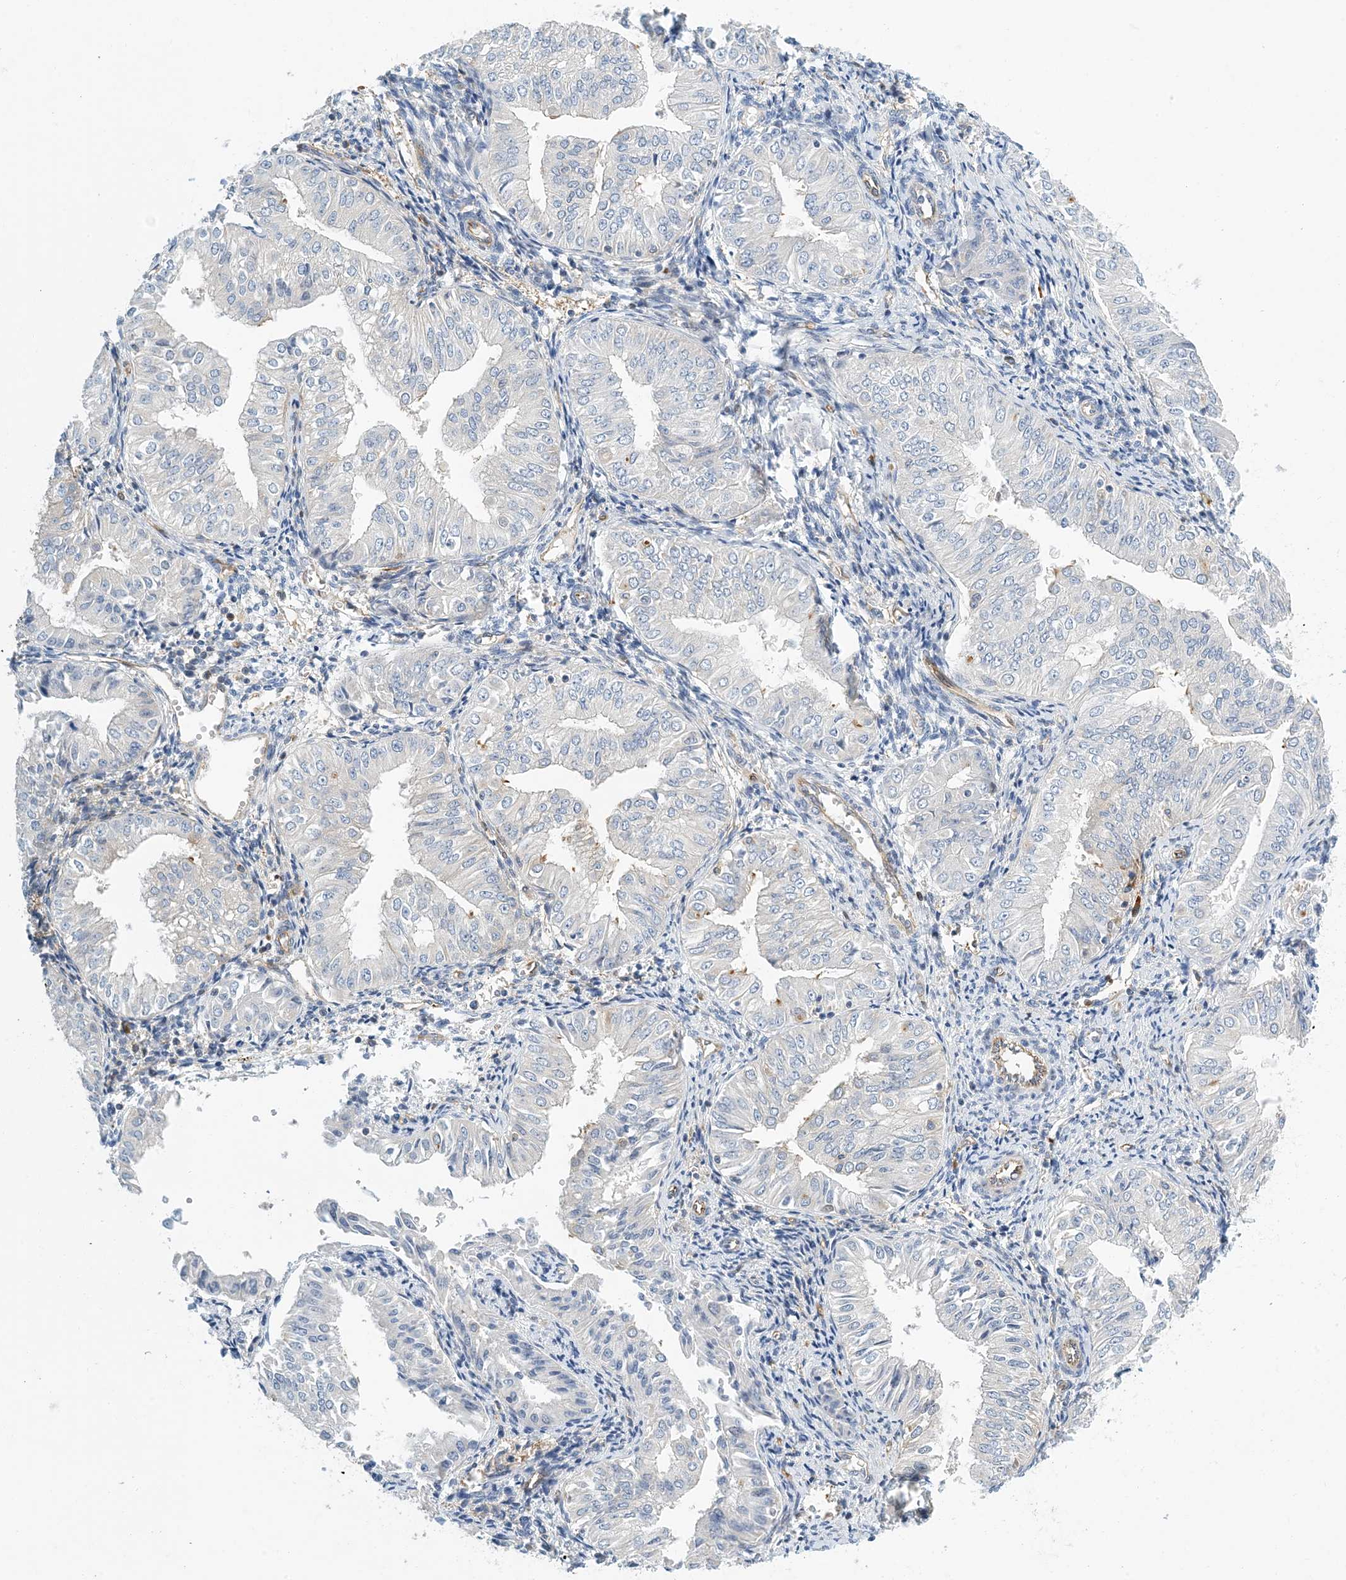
{"staining": {"intensity": "negative", "quantity": "none", "location": "none"}, "tissue": "endometrial cancer", "cell_type": "Tumor cells", "image_type": "cancer", "snomed": [{"axis": "morphology", "description": "Normal tissue, NOS"}, {"axis": "morphology", "description": "Adenocarcinoma, NOS"}, {"axis": "topography", "description": "Endometrium"}], "caption": "DAB immunohistochemical staining of human adenocarcinoma (endometrial) exhibits no significant positivity in tumor cells. The staining is performed using DAB brown chromogen with nuclei counter-stained in using hematoxylin.", "gene": "PCDHA2", "patient": {"sex": "female", "age": 53}}